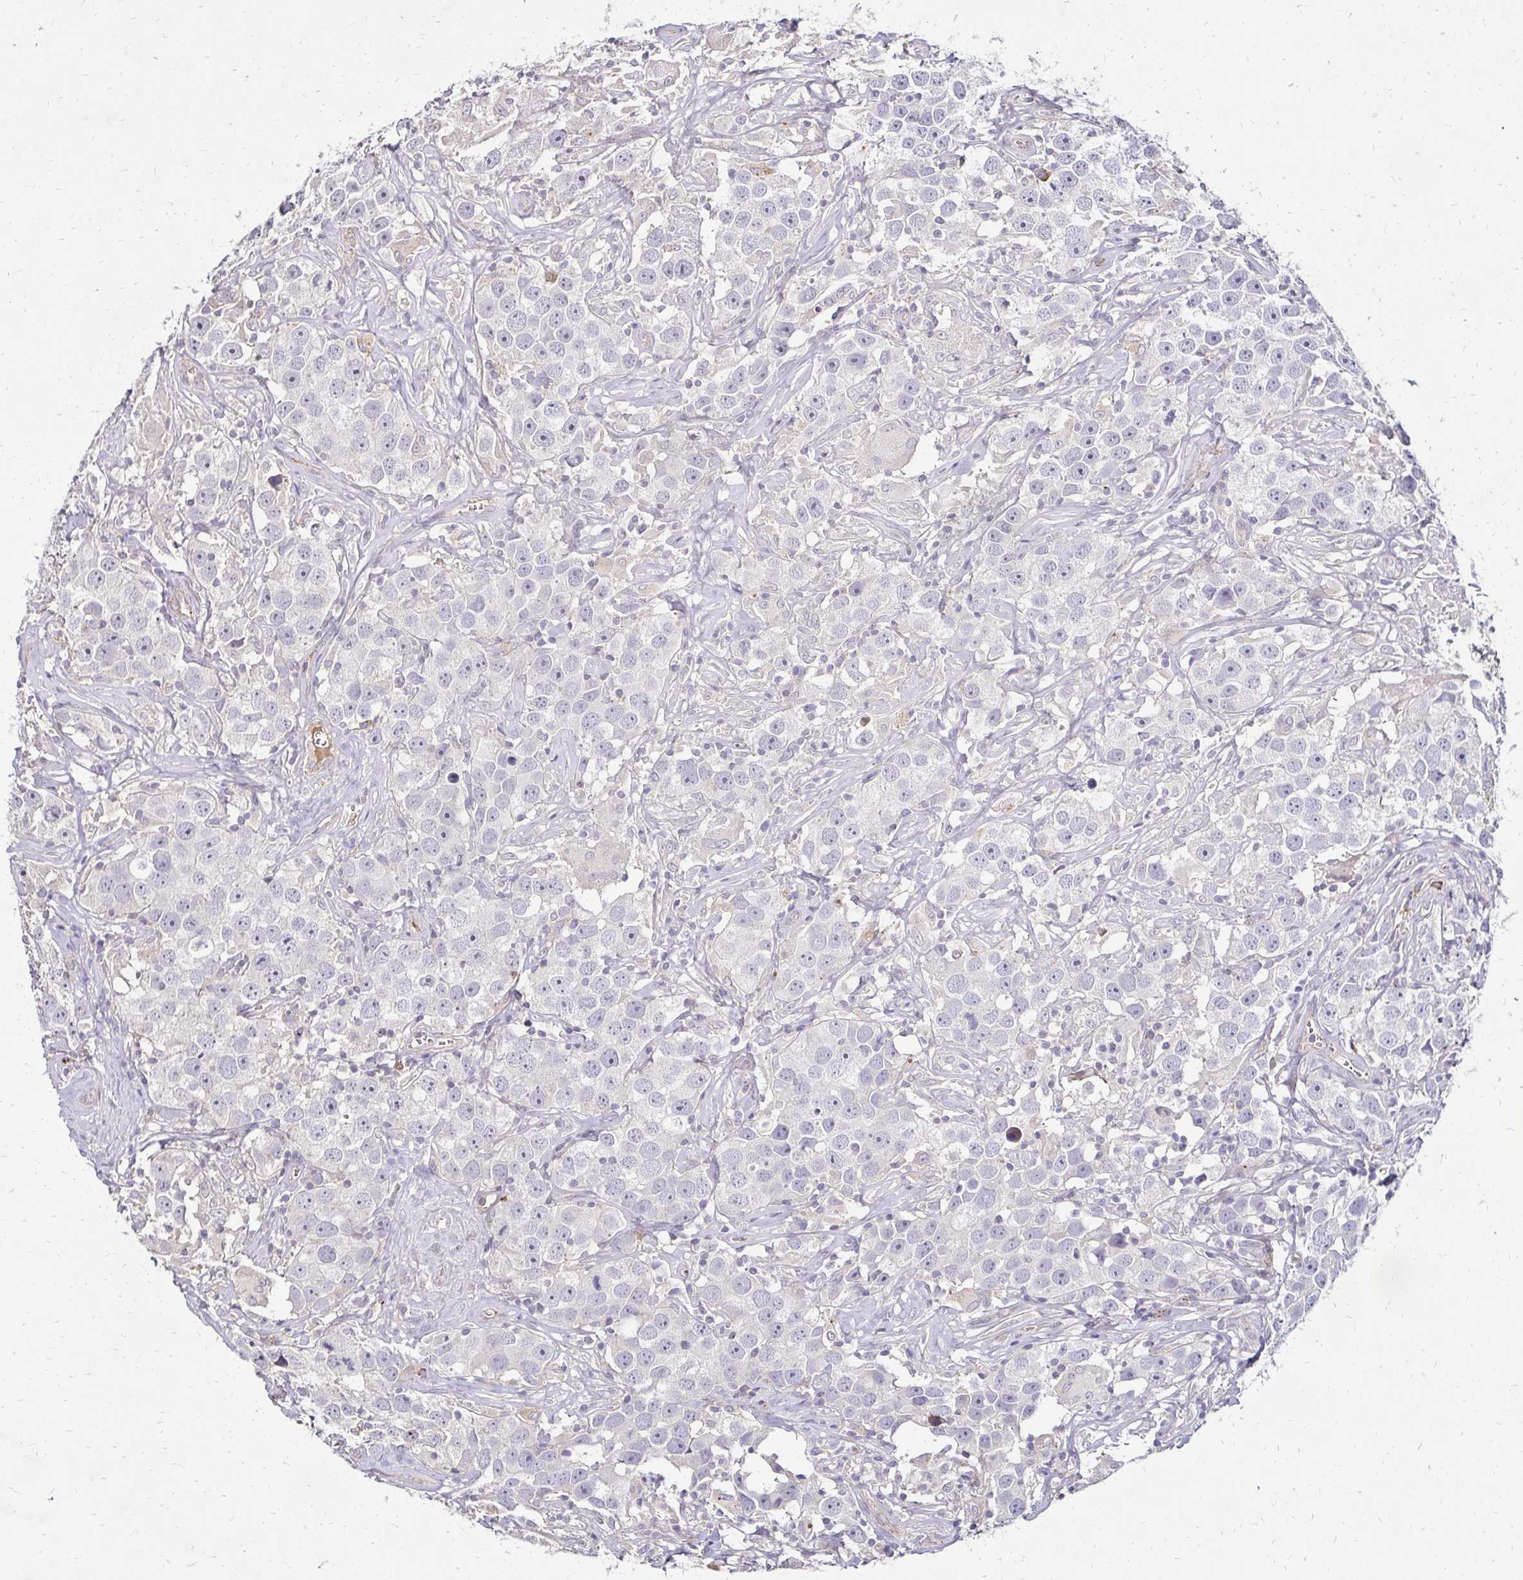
{"staining": {"intensity": "negative", "quantity": "none", "location": "none"}, "tissue": "testis cancer", "cell_type": "Tumor cells", "image_type": "cancer", "snomed": [{"axis": "morphology", "description": "Seminoma, NOS"}, {"axis": "topography", "description": "Testis"}], "caption": "IHC micrograph of testis seminoma stained for a protein (brown), which exhibits no staining in tumor cells.", "gene": "IDUA", "patient": {"sex": "male", "age": 49}}